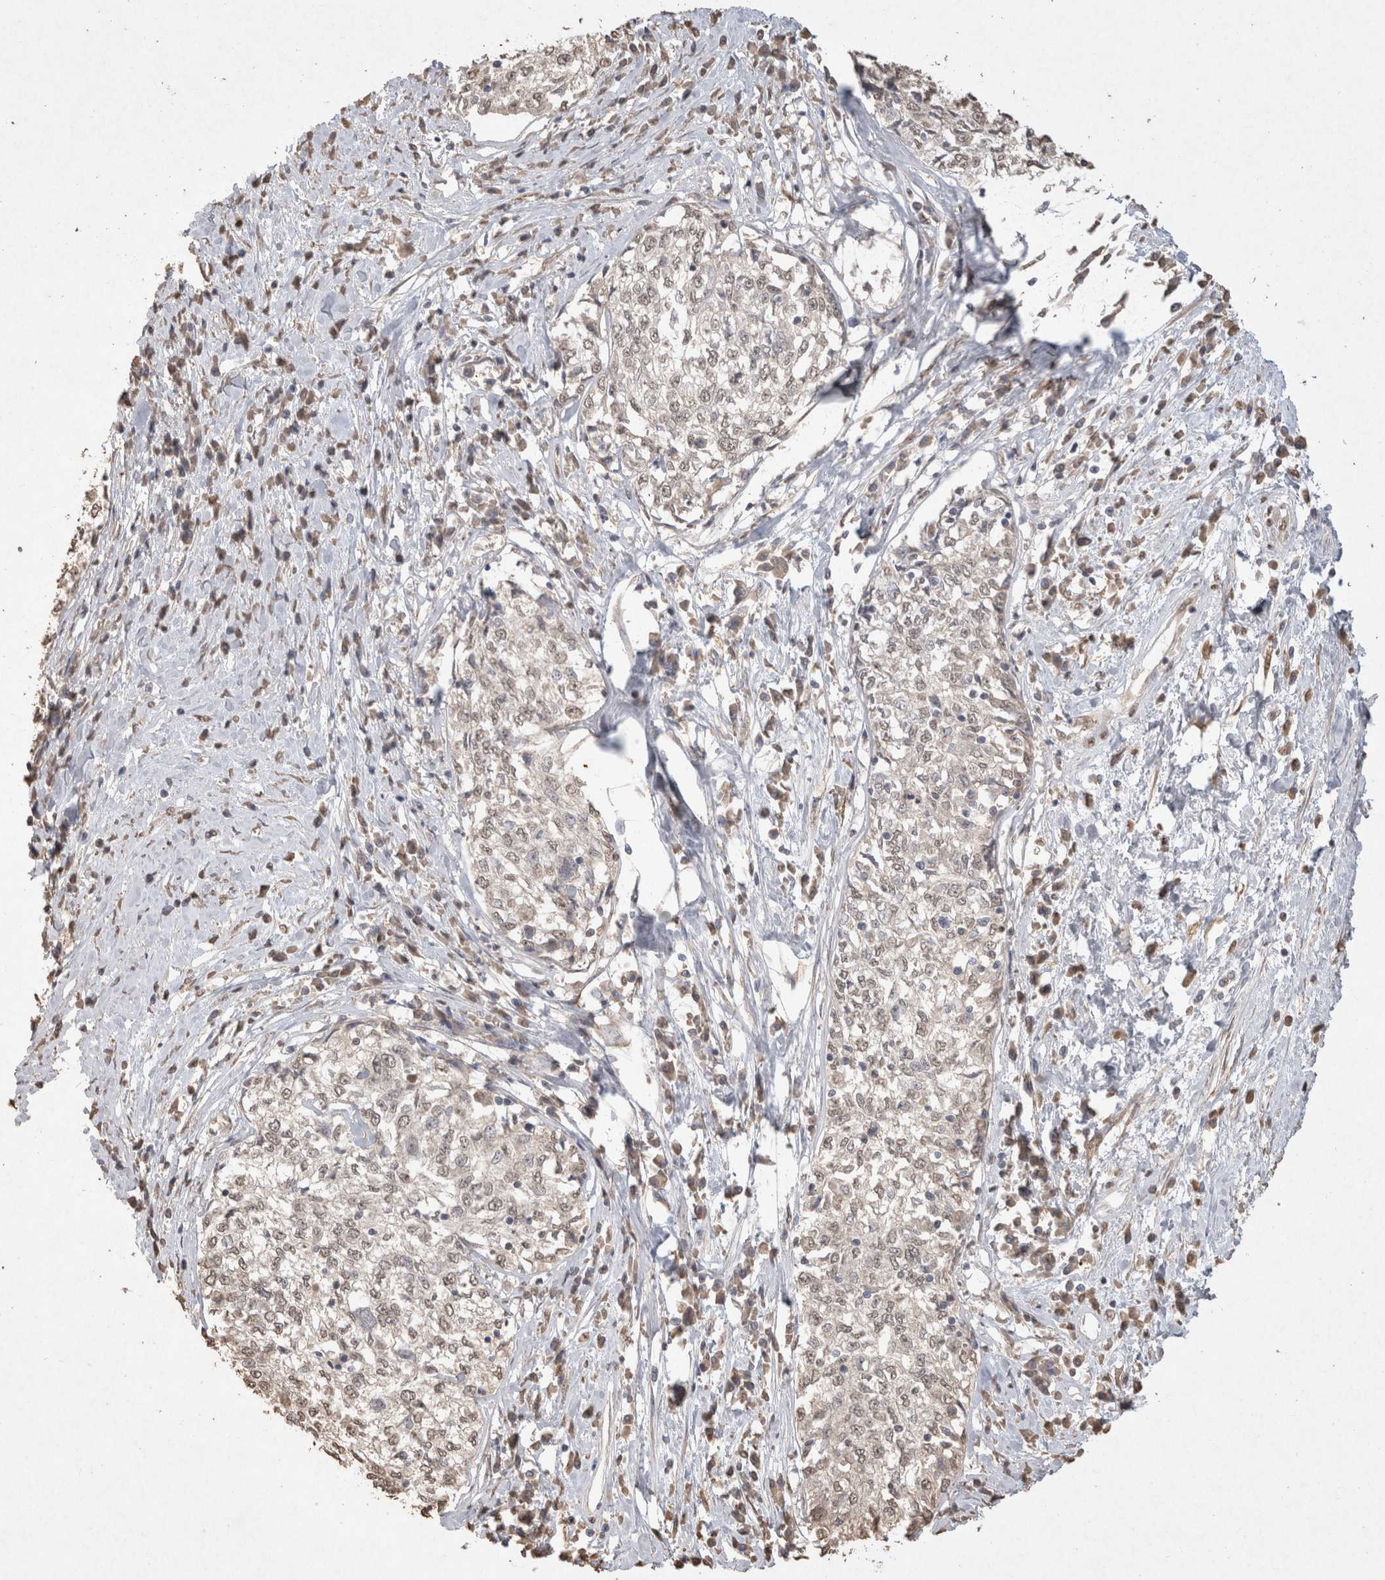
{"staining": {"intensity": "weak", "quantity": "25%-75%", "location": "nuclear"}, "tissue": "cervical cancer", "cell_type": "Tumor cells", "image_type": "cancer", "snomed": [{"axis": "morphology", "description": "Squamous cell carcinoma, NOS"}, {"axis": "topography", "description": "Cervix"}], "caption": "An image of human squamous cell carcinoma (cervical) stained for a protein displays weak nuclear brown staining in tumor cells.", "gene": "MLX", "patient": {"sex": "female", "age": 57}}